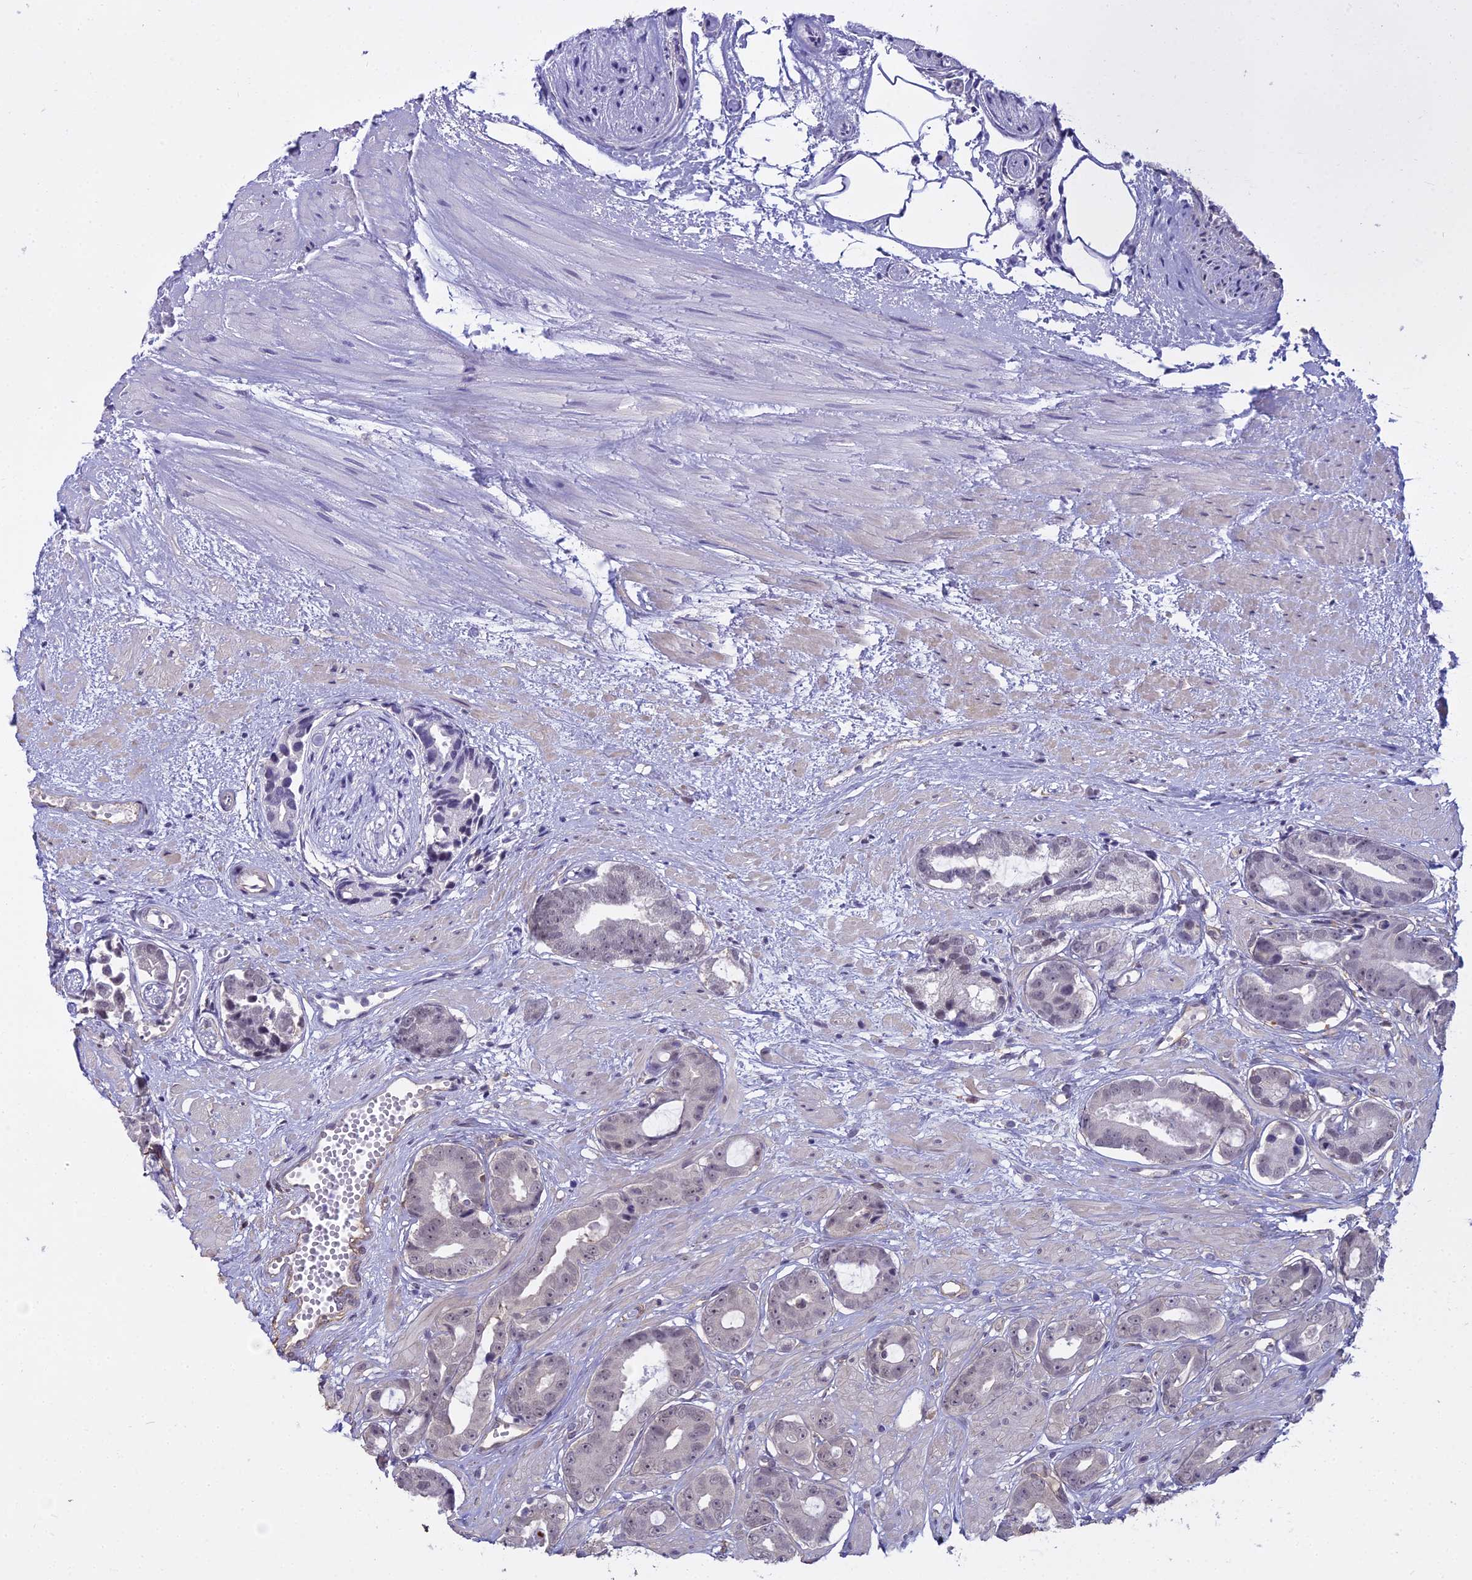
{"staining": {"intensity": "negative", "quantity": "none", "location": "none"}, "tissue": "prostate cancer", "cell_type": "Tumor cells", "image_type": "cancer", "snomed": [{"axis": "morphology", "description": "Adenocarcinoma, Low grade"}, {"axis": "topography", "description": "Prostate"}], "caption": "IHC histopathology image of neoplastic tissue: prostate cancer stained with DAB (3,3'-diaminobenzidine) displays no significant protein staining in tumor cells. (DAB (3,3'-diaminobenzidine) IHC with hematoxylin counter stain).", "gene": "BLNK", "patient": {"sex": "male", "age": 64}}